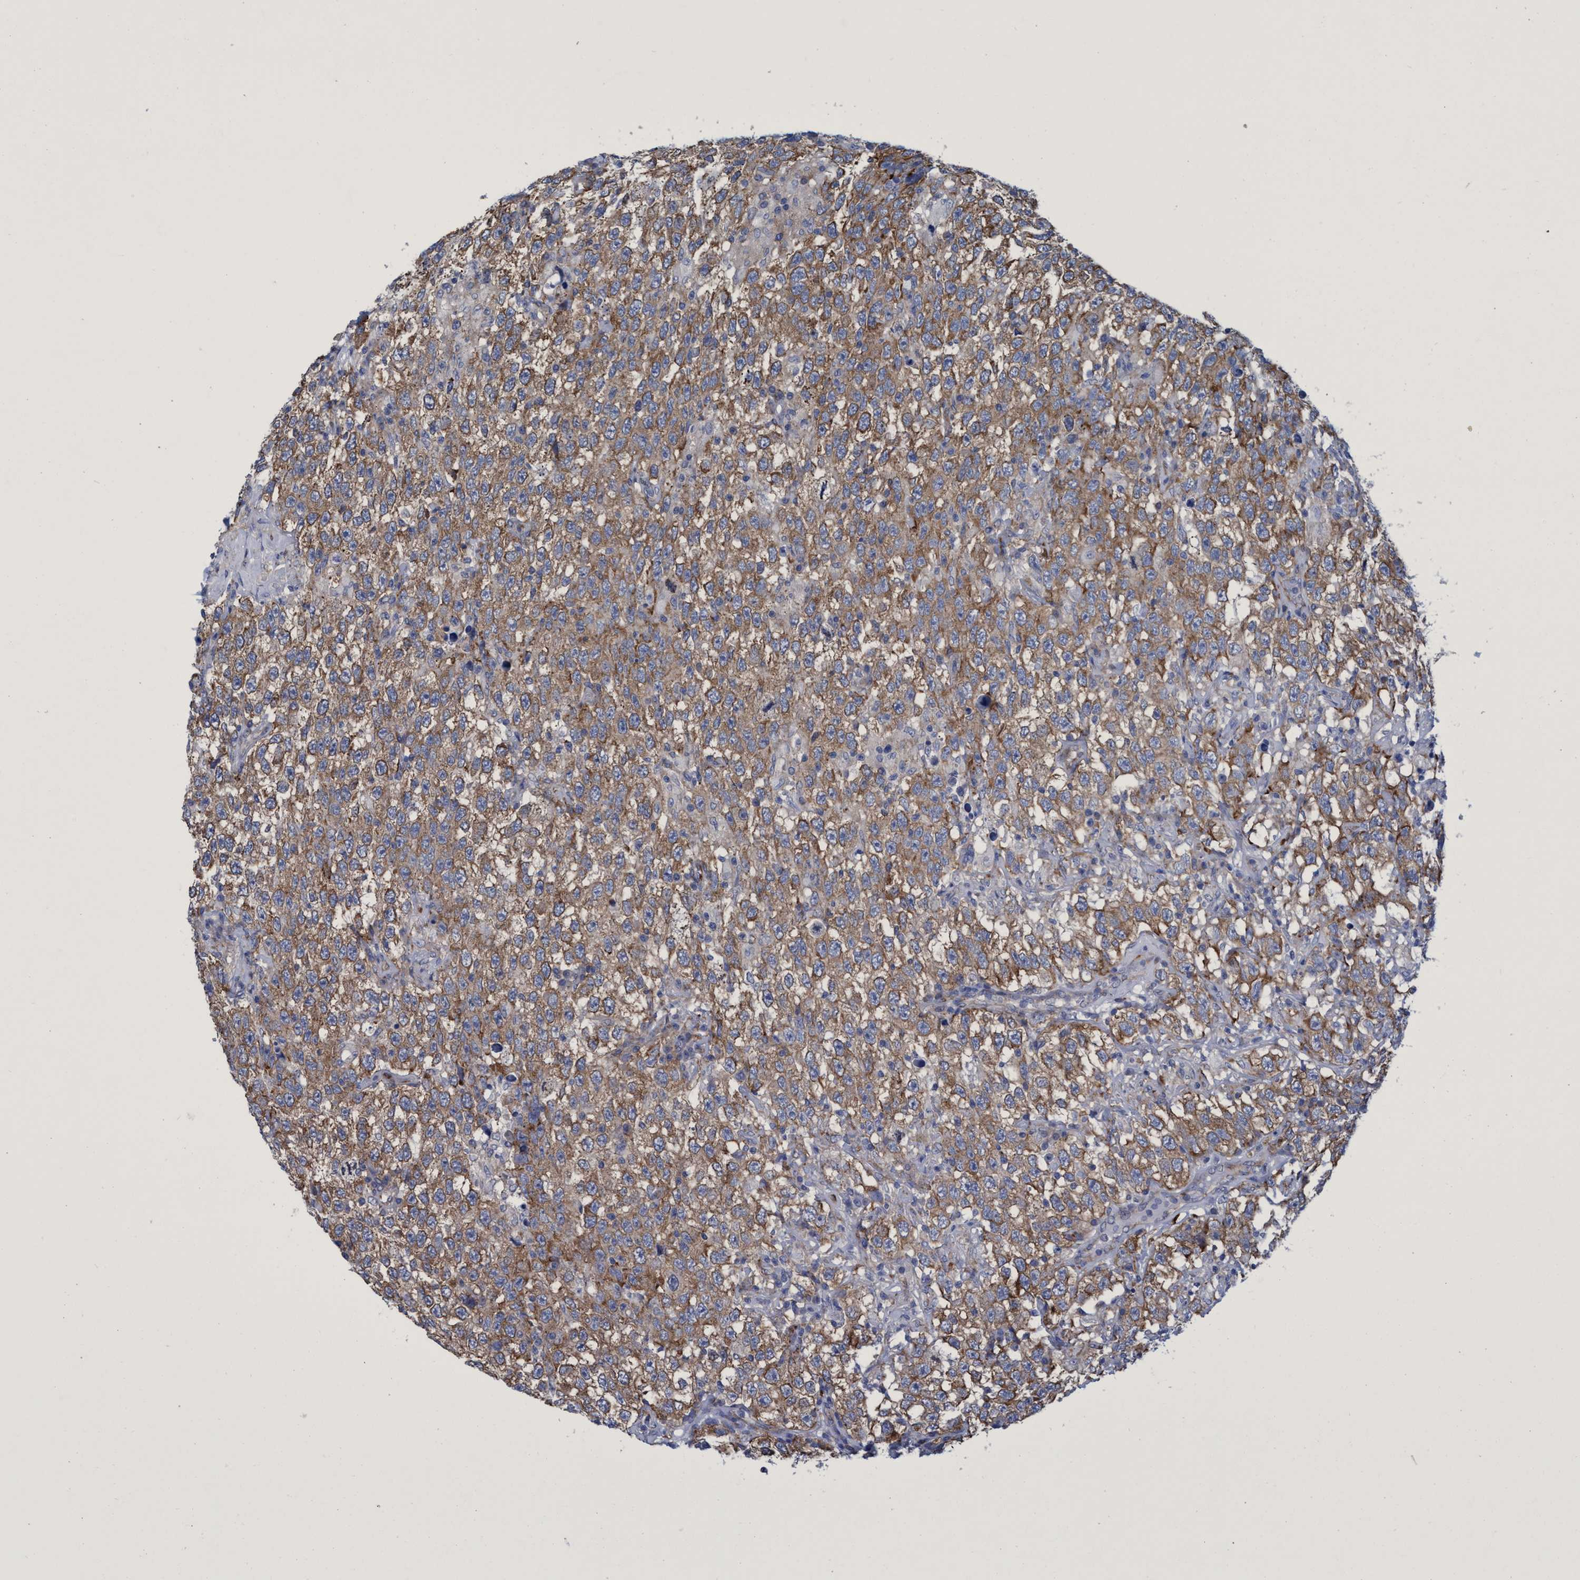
{"staining": {"intensity": "moderate", "quantity": ">75%", "location": "cytoplasmic/membranous"}, "tissue": "testis cancer", "cell_type": "Tumor cells", "image_type": "cancer", "snomed": [{"axis": "morphology", "description": "Seminoma, NOS"}, {"axis": "topography", "description": "Testis"}], "caption": "A high-resolution photomicrograph shows immunohistochemistry staining of testis cancer (seminoma), which reveals moderate cytoplasmic/membranous positivity in about >75% of tumor cells.", "gene": "R3HCC1", "patient": {"sex": "male", "age": 41}}